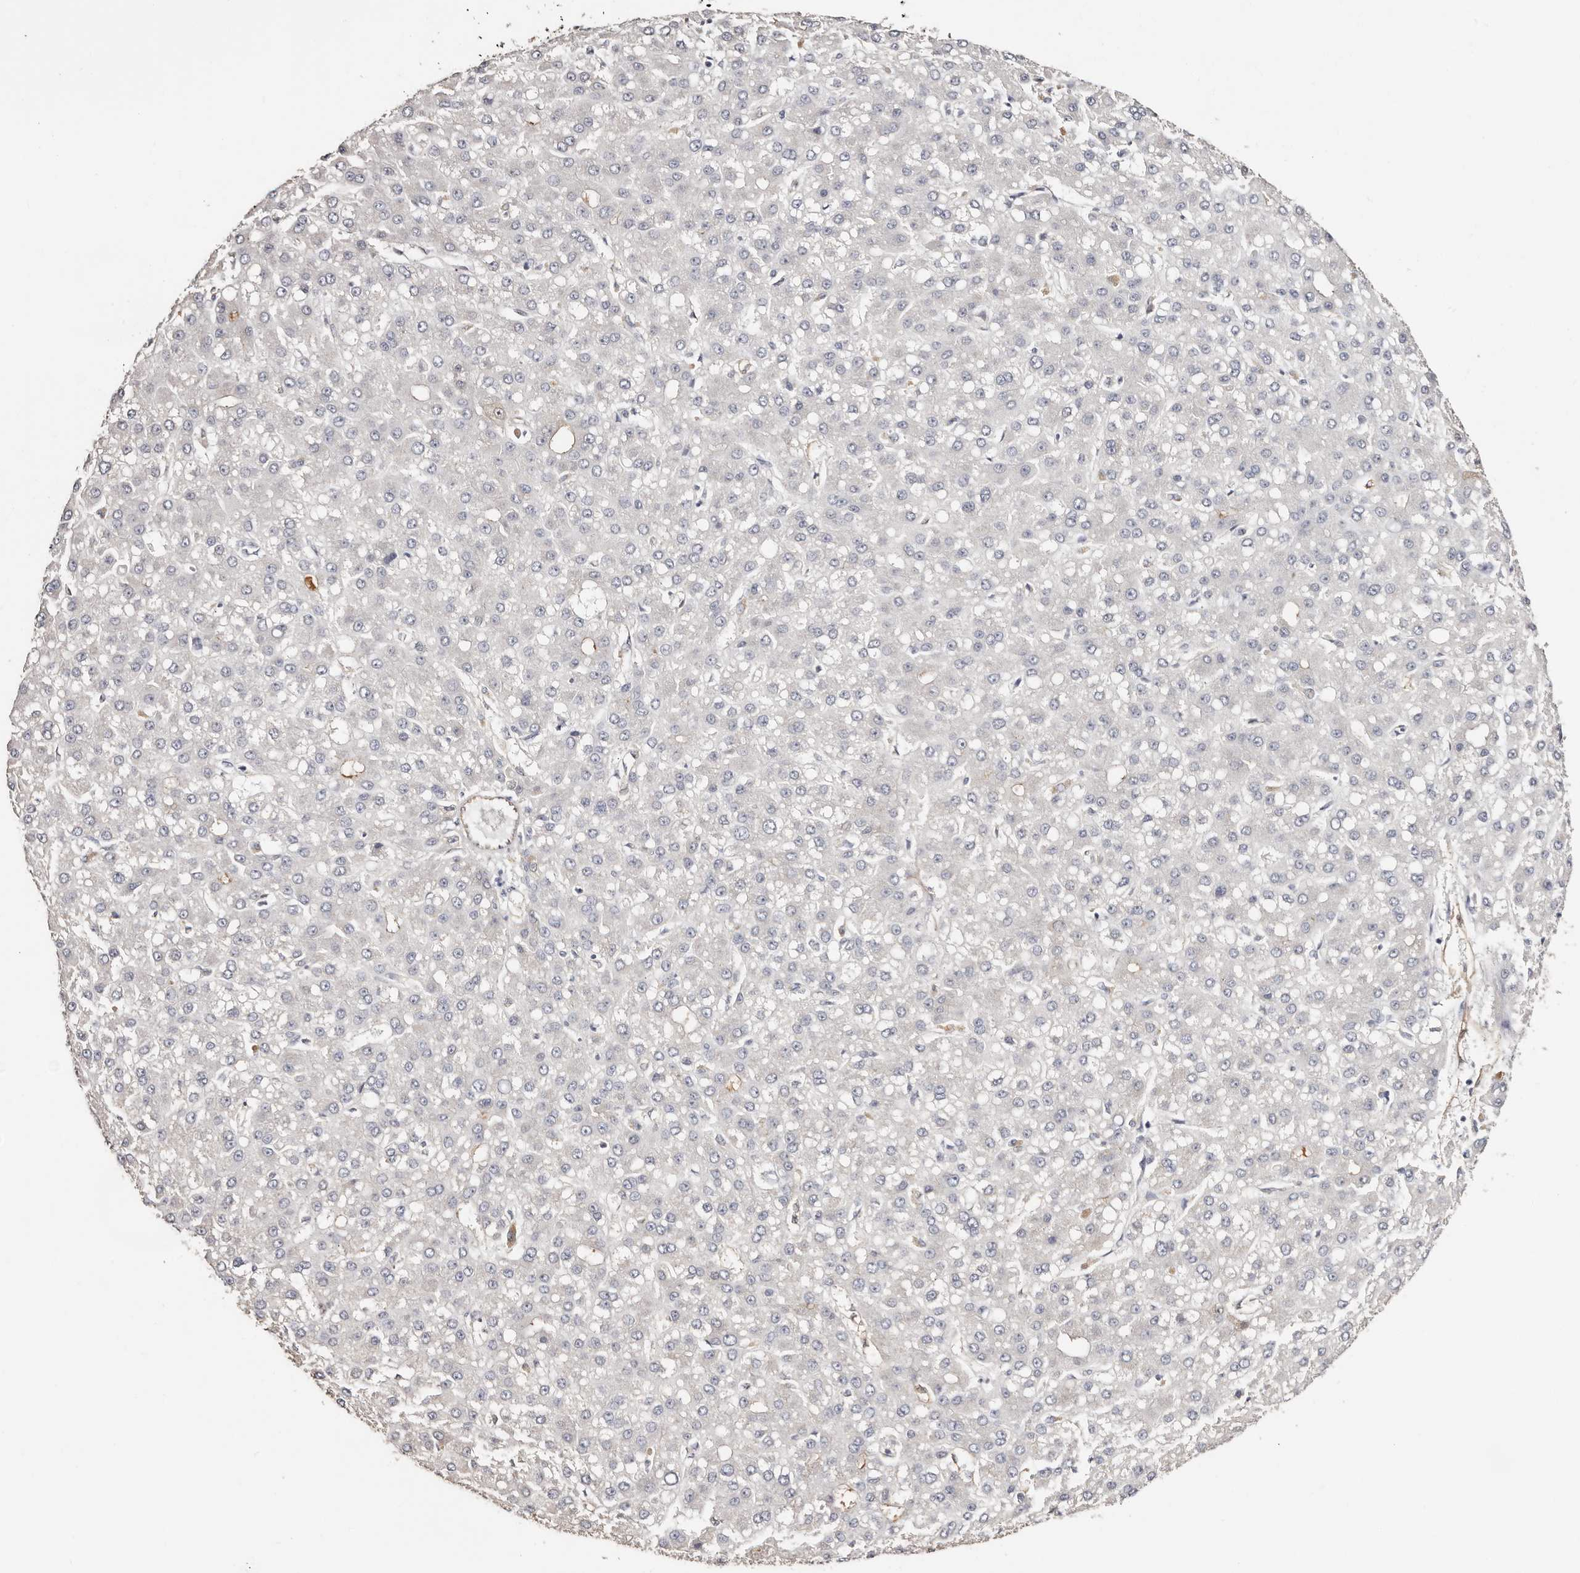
{"staining": {"intensity": "negative", "quantity": "none", "location": "none"}, "tissue": "liver cancer", "cell_type": "Tumor cells", "image_type": "cancer", "snomed": [{"axis": "morphology", "description": "Carcinoma, Hepatocellular, NOS"}, {"axis": "topography", "description": "Liver"}], "caption": "DAB immunohistochemical staining of human hepatocellular carcinoma (liver) exhibits no significant expression in tumor cells.", "gene": "TGM2", "patient": {"sex": "male", "age": 67}}